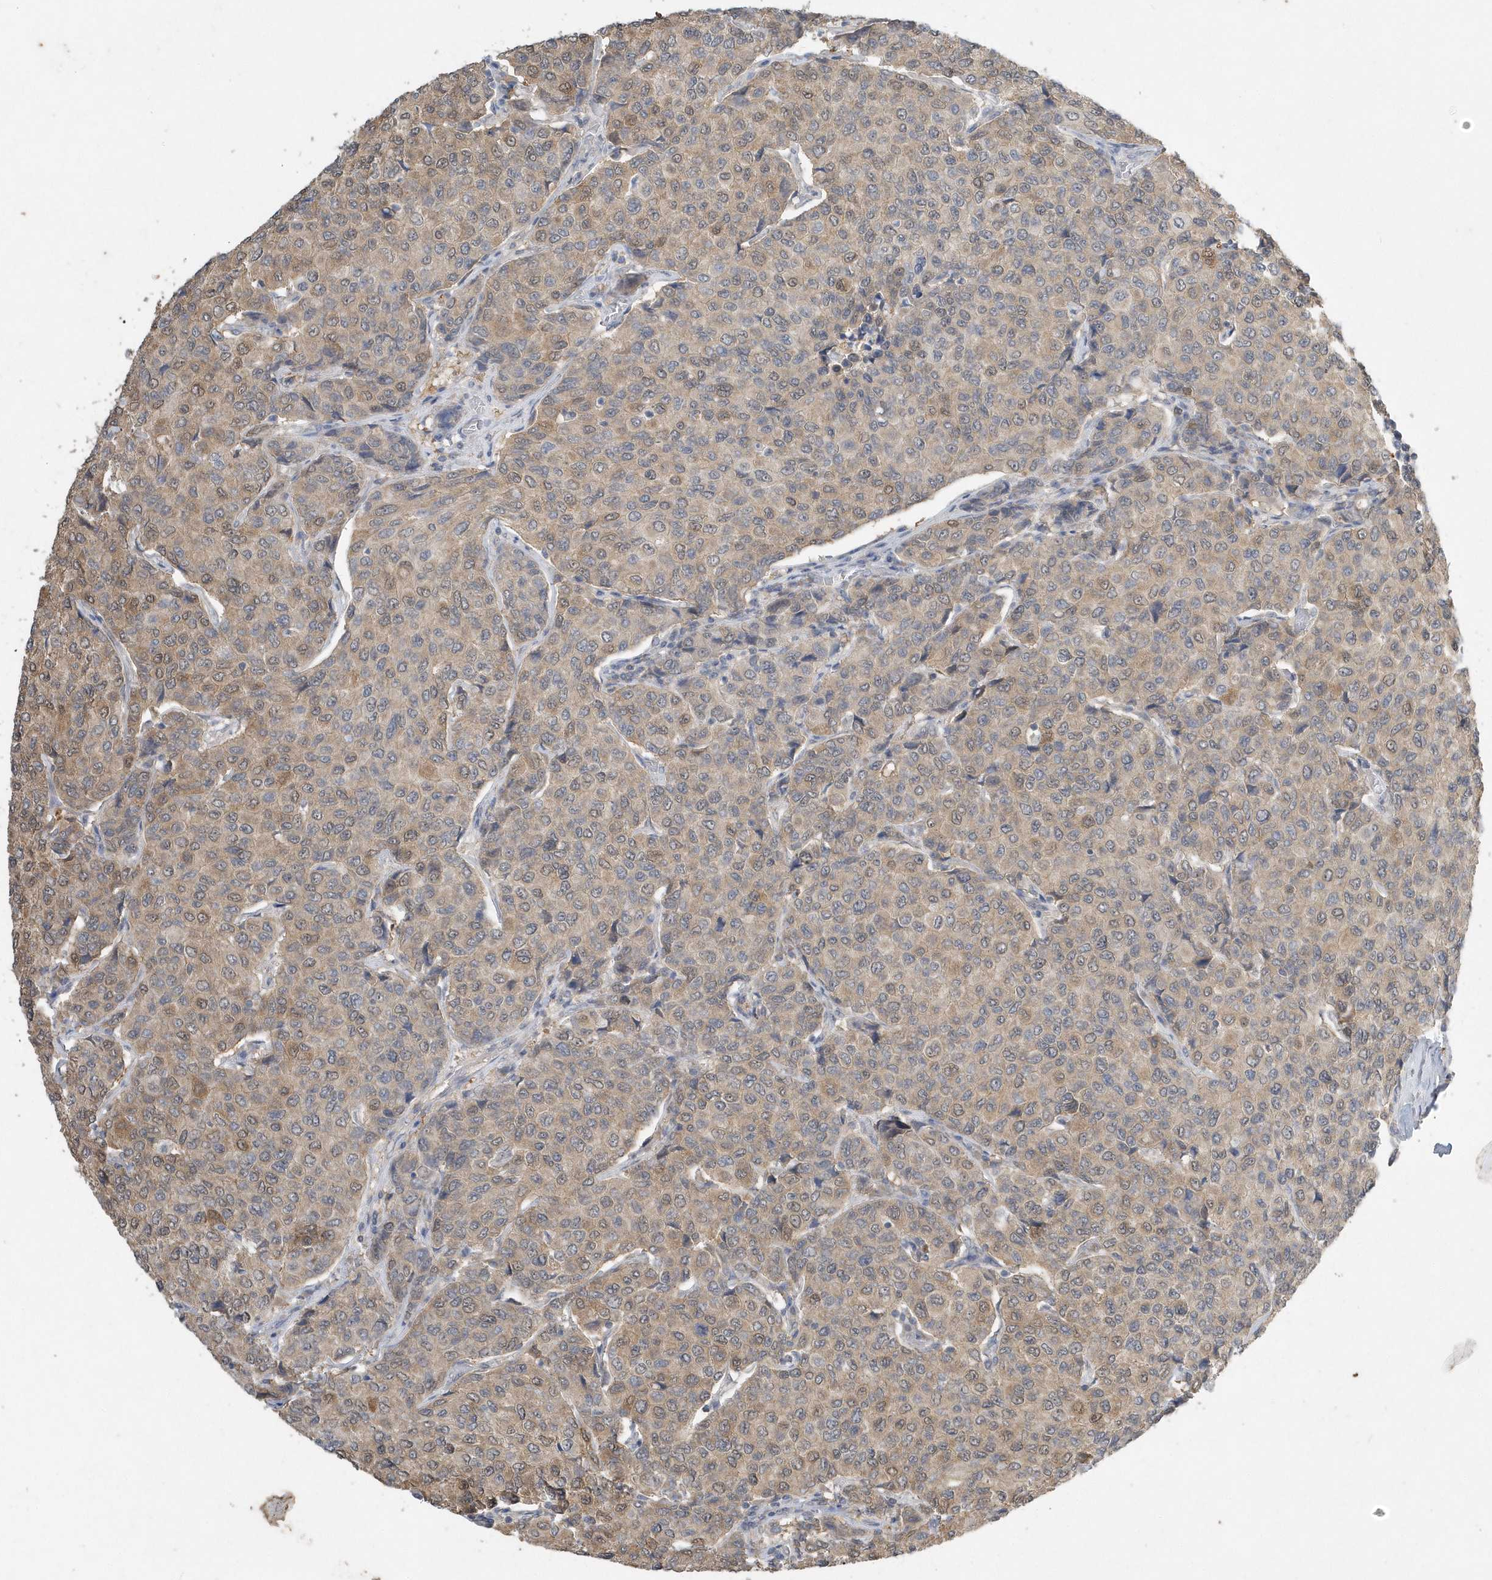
{"staining": {"intensity": "weak", "quantity": ">75%", "location": "cytoplasmic/membranous,nuclear"}, "tissue": "breast cancer", "cell_type": "Tumor cells", "image_type": "cancer", "snomed": [{"axis": "morphology", "description": "Duct carcinoma"}, {"axis": "topography", "description": "Breast"}], "caption": "A brown stain labels weak cytoplasmic/membranous and nuclear expression of a protein in human infiltrating ductal carcinoma (breast) tumor cells.", "gene": "AKR7A2", "patient": {"sex": "female", "age": 55}}